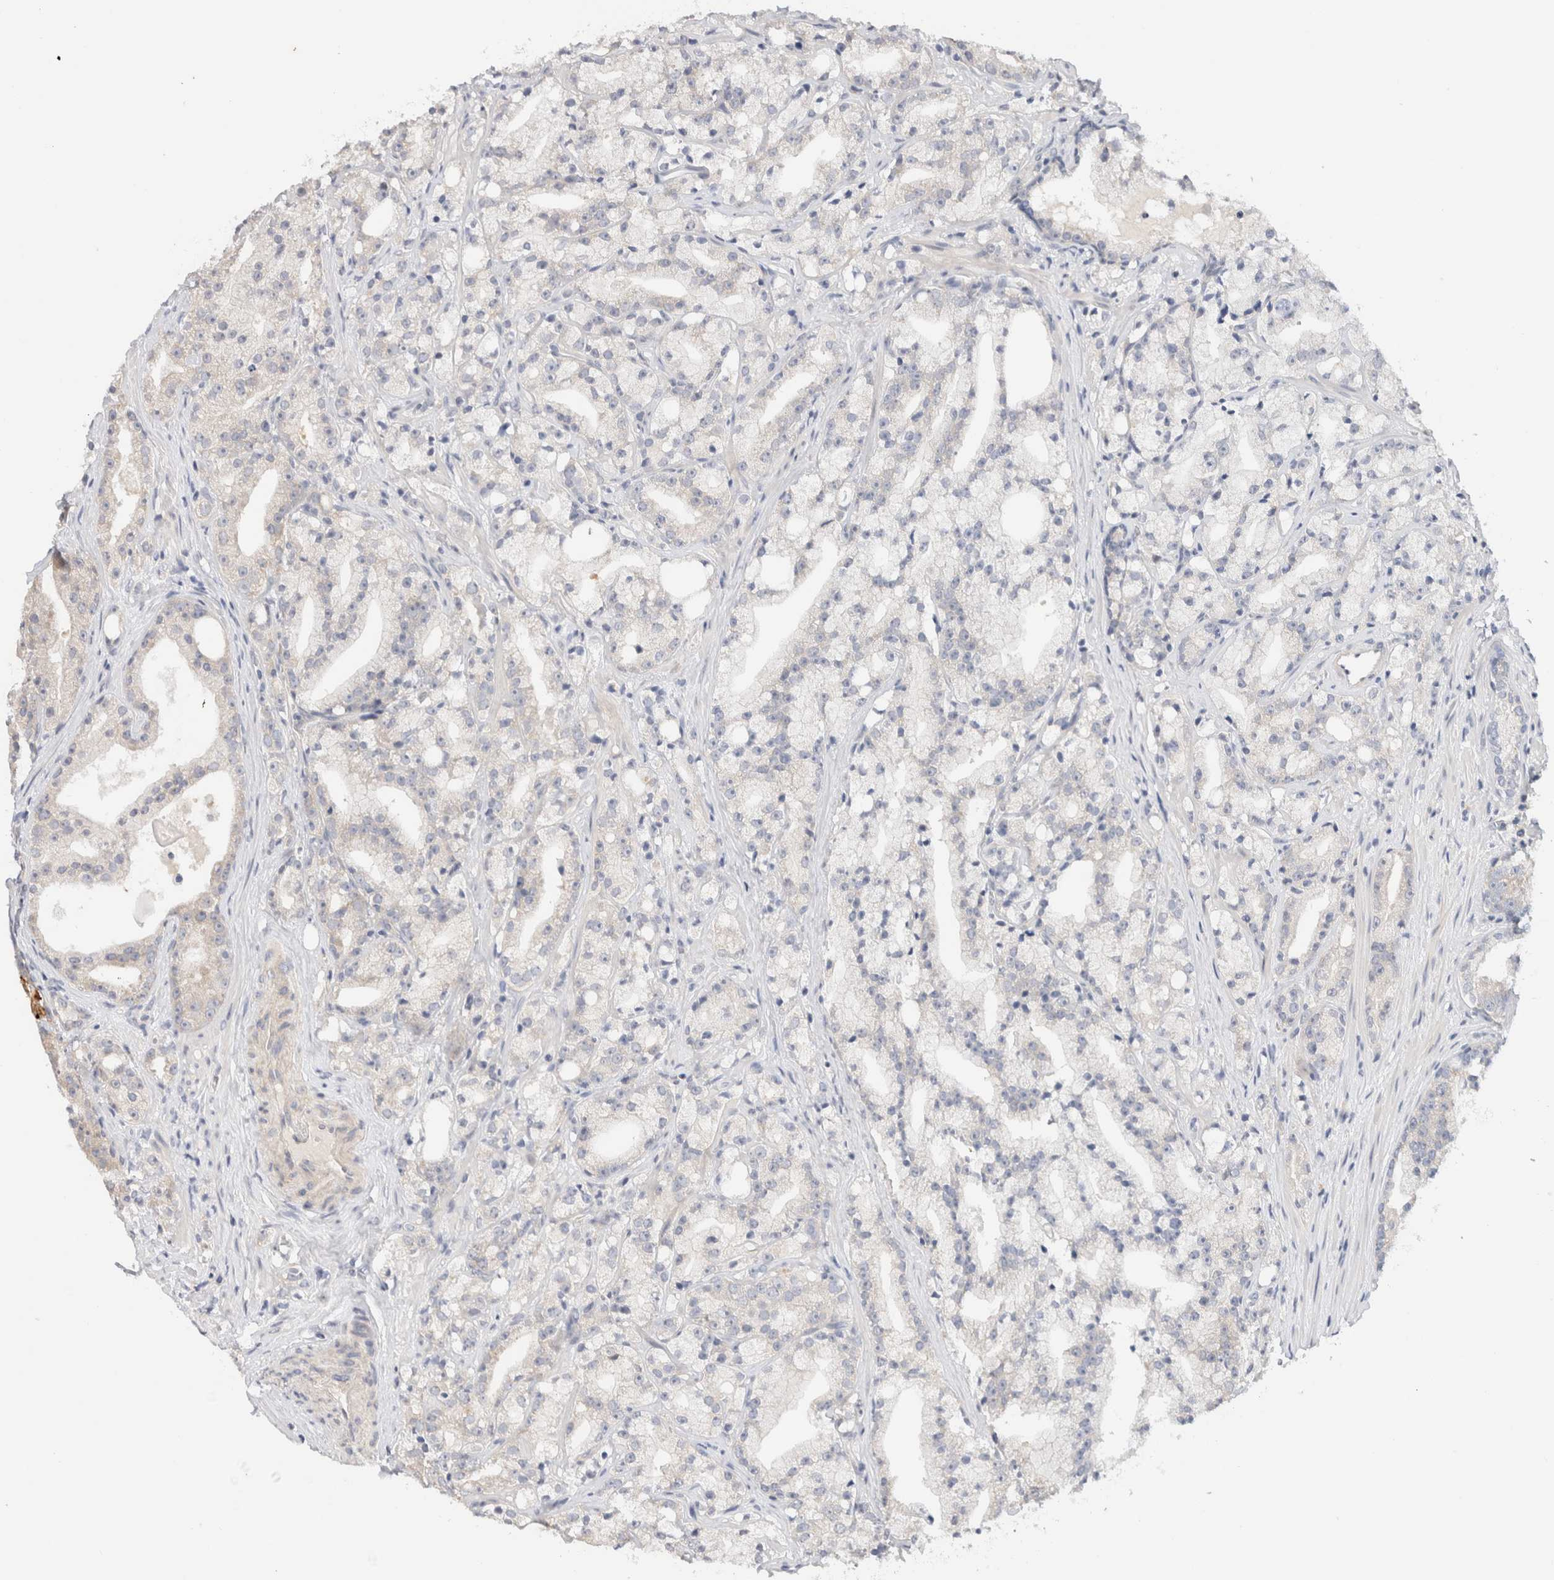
{"staining": {"intensity": "negative", "quantity": "none", "location": "none"}, "tissue": "prostate cancer", "cell_type": "Tumor cells", "image_type": "cancer", "snomed": [{"axis": "morphology", "description": "Adenocarcinoma, High grade"}, {"axis": "topography", "description": "Prostate"}], "caption": "The IHC micrograph has no significant expression in tumor cells of prostate cancer tissue.", "gene": "SPRTN", "patient": {"sex": "male", "age": 64}}